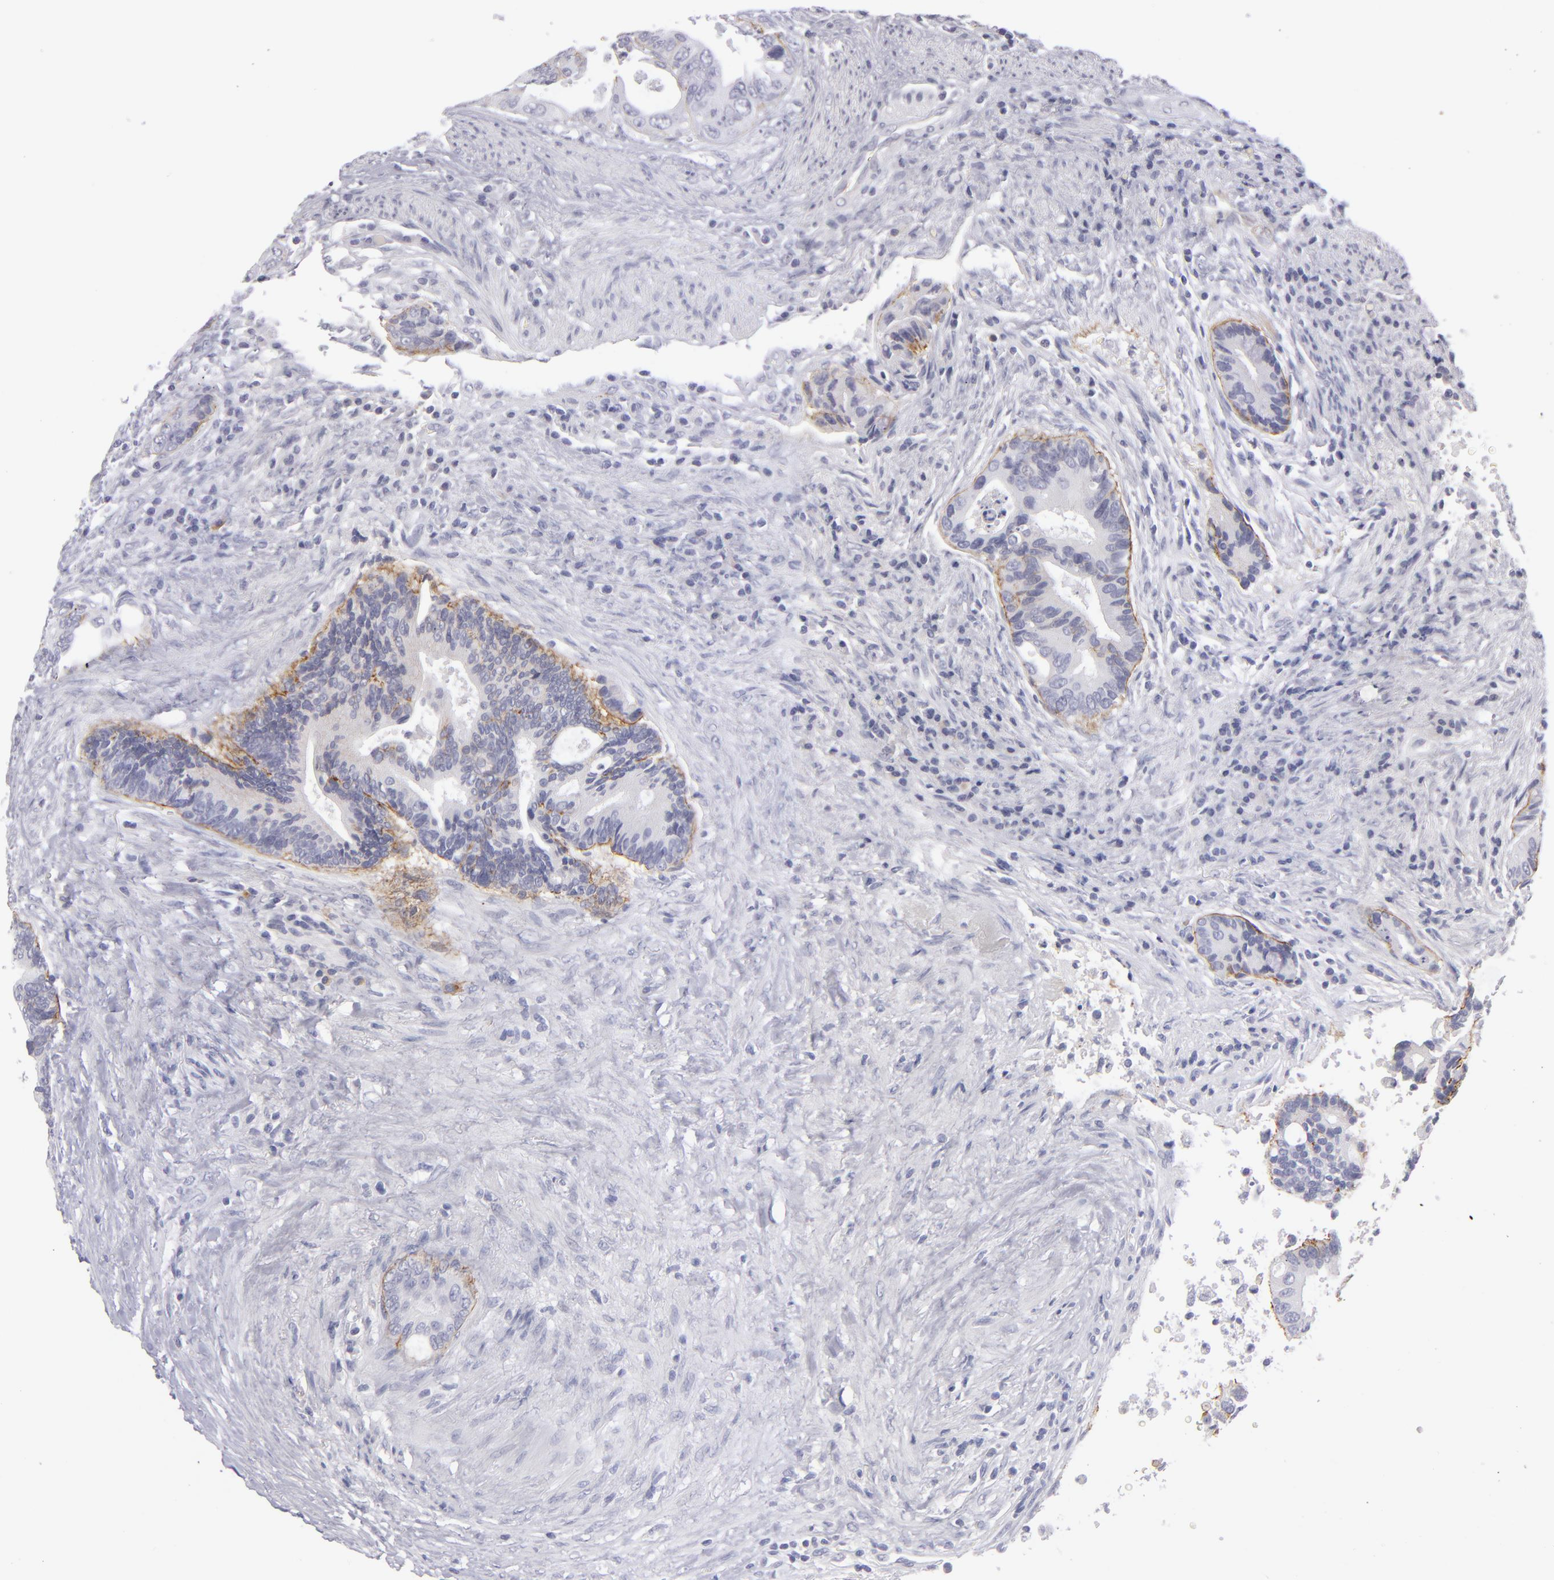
{"staining": {"intensity": "negative", "quantity": "none", "location": "none"}, "tissue": "colorectal cancer", "cell_type": "Tumor cells", "image_type": "cancer", "snomed": [{"axis": "morphology", "description": "Adenocarcinoma, NOS"}, {"axis": "topography", "description": "Rectum"}], "caption": "The photomicrograph shows no staining of tumor cells in colorectal cancer (adenocarcinoma). (Stains: DAB immunohistochemistry (IHC) with hematoxylin counter stain, Microscopy: brightfield microscopy at high magnification).", "gene": "ITGB4", "patient": {"sex": "female", "age": 67}}